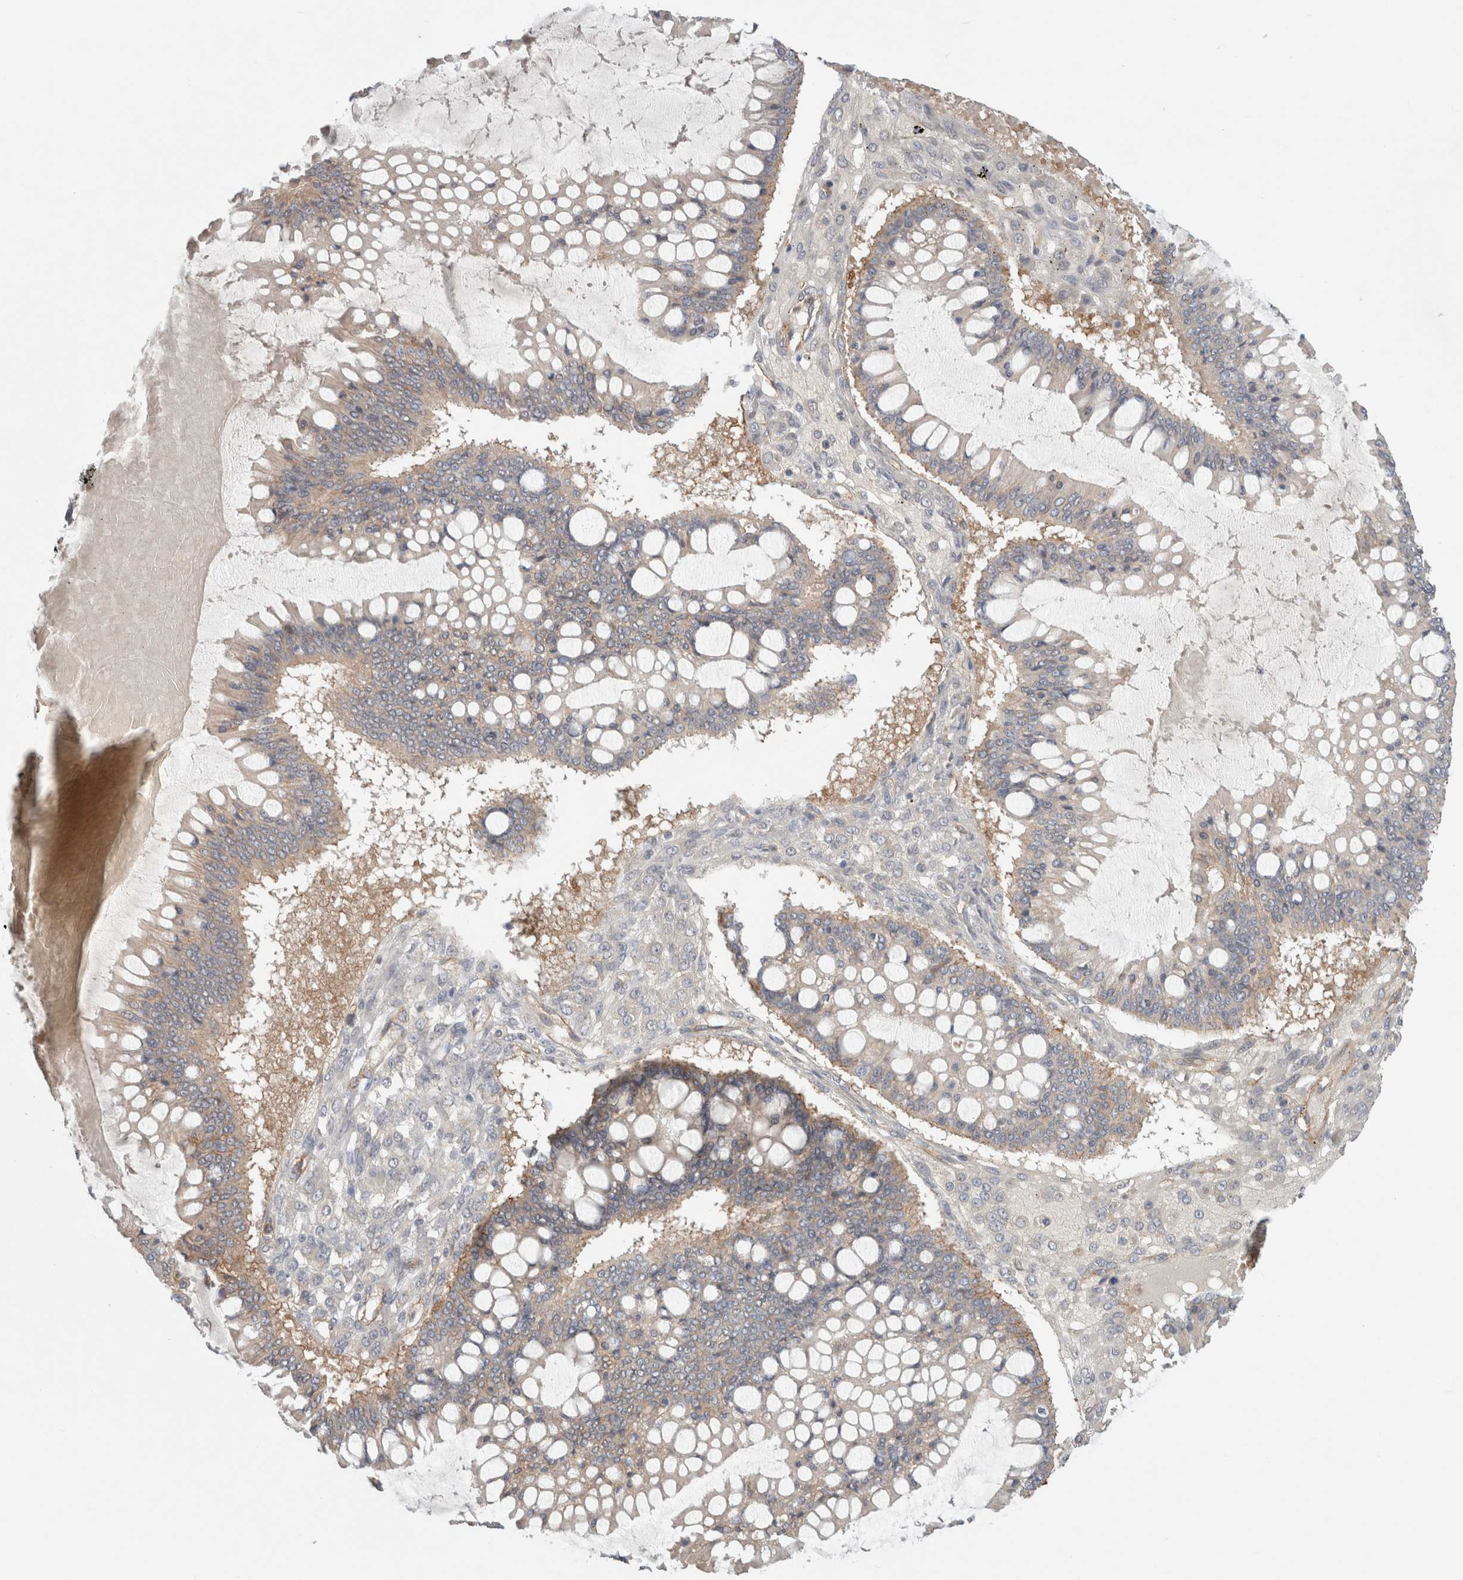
{"staining": {"intensity": "negative", "quantity": "none", "location": "none"}, "tissue": "ovarian cancer", "cell_type": "Tumor cells", "image_type": "cancer", "snomed": [{"axis": "morphology", "description": "Cystadenocarcinoma, mucinous, NOS"}, {"axis": "topography", "description": "Ovary"}], "caption": "Immunohistochemical staining of human ovarian mucinous cystadenocarcinoma exhibits no significant expression in tumor cells. Brightfield microscopy of immunohistochemistry stained with DAB (3,3'-diaminobenzidine) (brown) and hematoxylin (blue), captured at high magnification.", "gene": "RASAL2", "patient": {"sex": "female", "age": 73}}